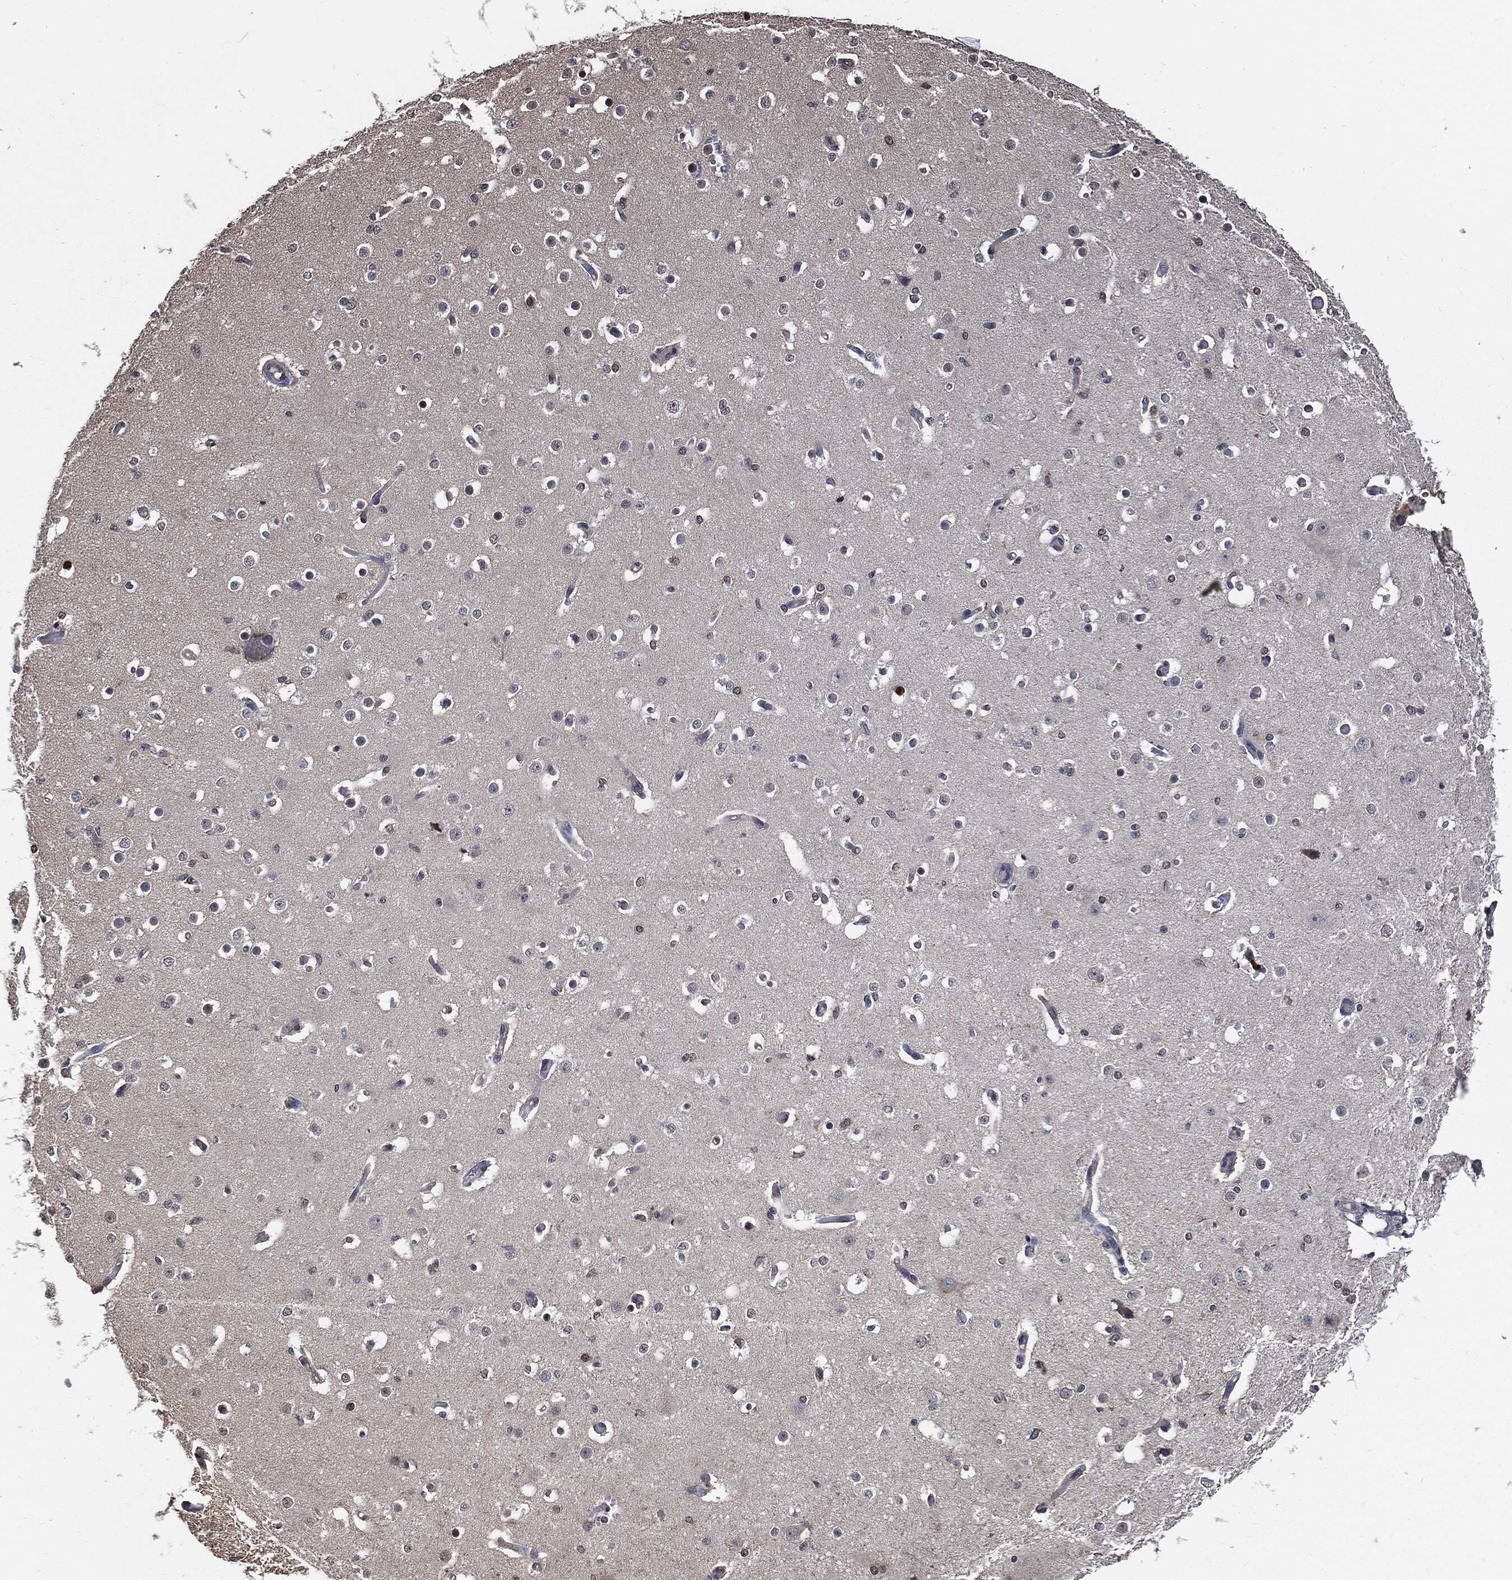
{"staining": {"intensity": "negative", "quantity": "none", "location": "none"}, "tissue": "cerebral cortex", "cell_type": "Endothelial cells", "image_type": "normal", "snomed": [{"axis": "morphology", "description": "Normal tissue, NOS"}, {"axis": "morphology", "description": "Inflammation, NOS"}, {"axis": "topography", "description": "Cerebral cortex"}], "caption": "The micrograph displays no significant staining in endothelial cells of cerebral cortex.", "gene": "S100A9", "patient": {"sex": "male", "age": 6}}